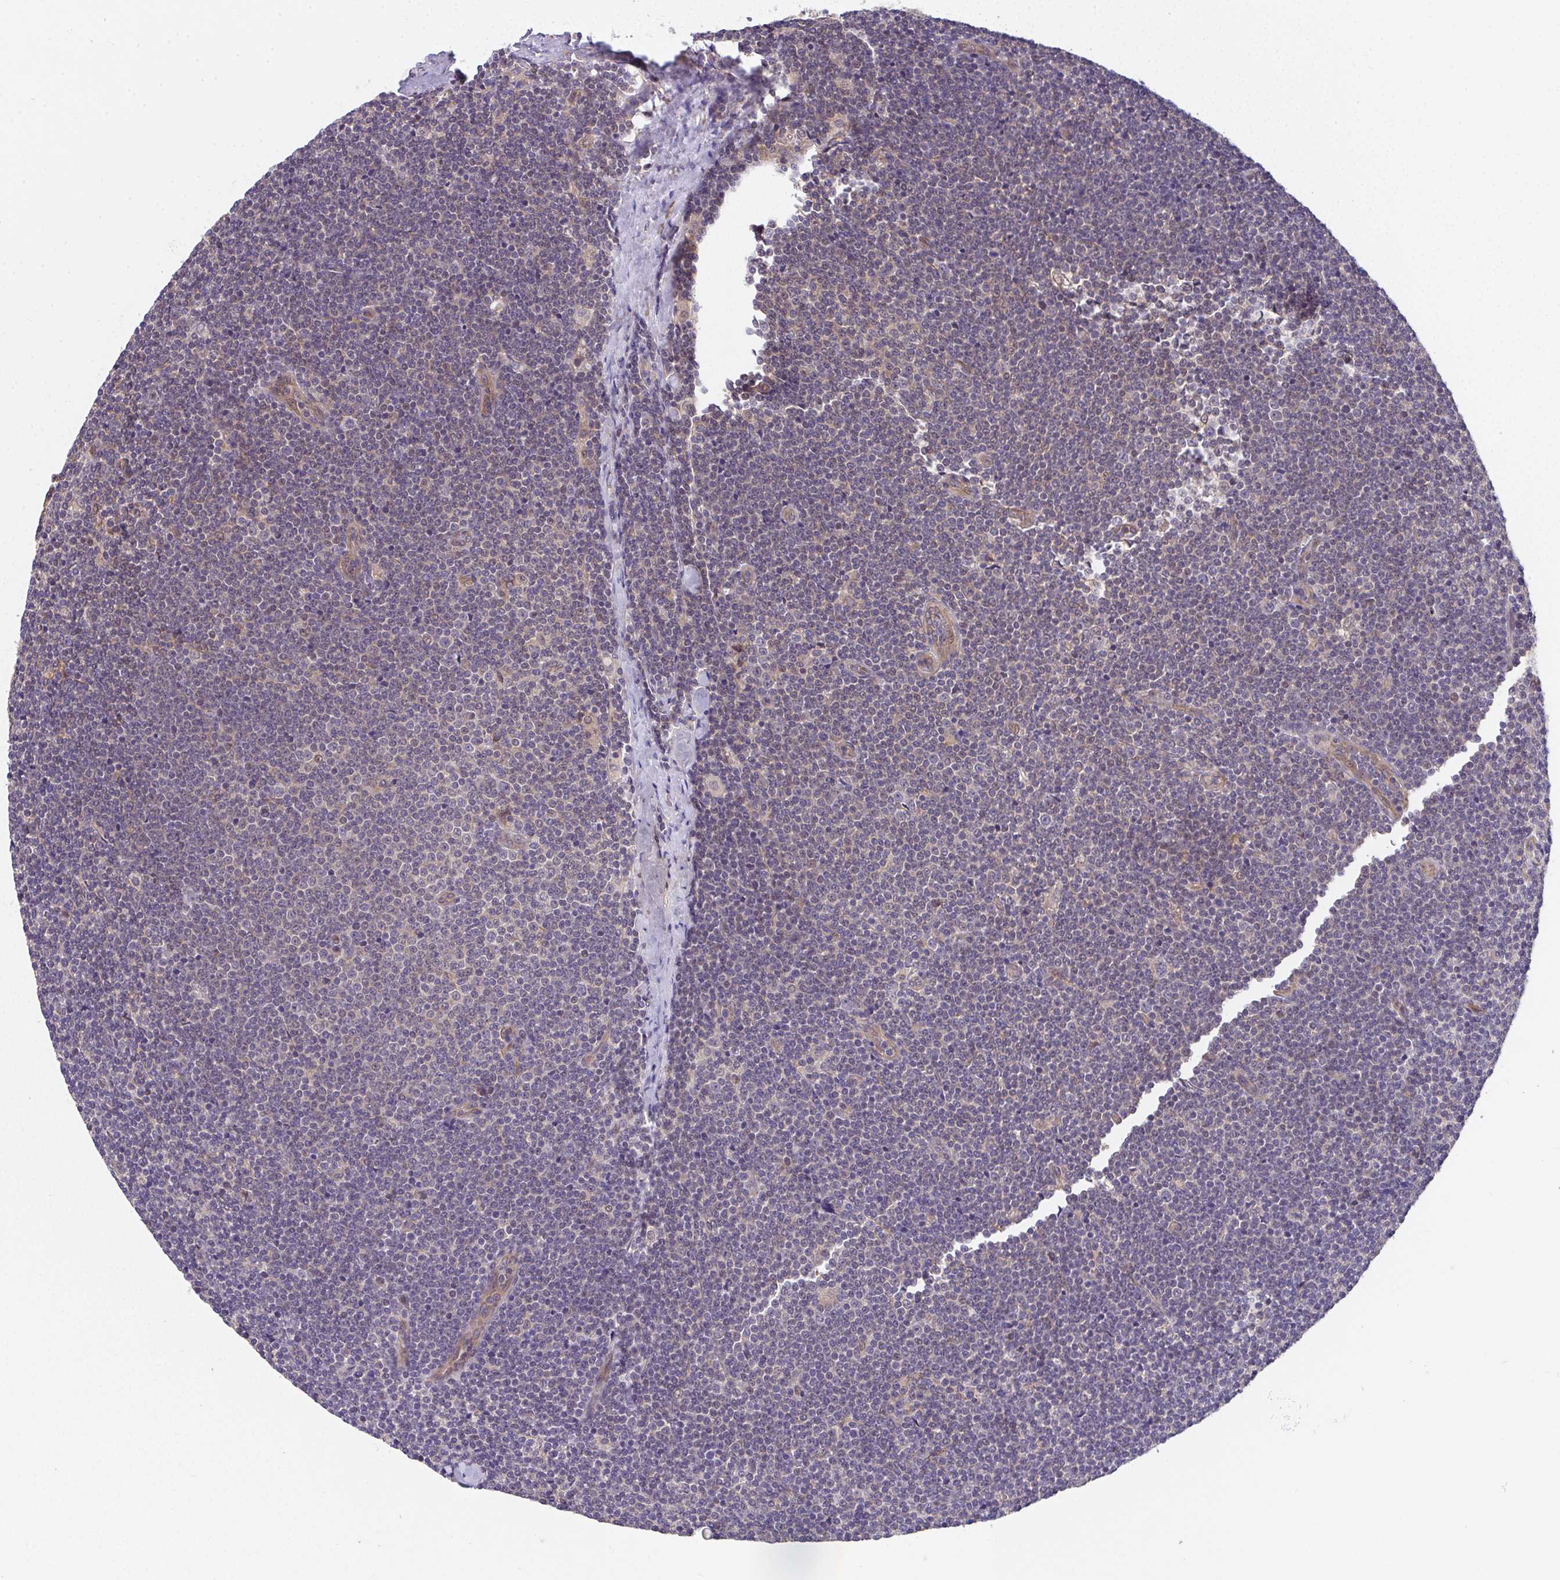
{"staining": {"intensity": "weak", "quantity": "<25%", "location": "cytoplasmic/membranous"}, "tissue": "lymphoma", "cell_type": "Tumor cells", "image_type": "cancer", "snomed": [{"axis": "morphology", "description": "Malignant lymphoma, non-Hodgkin's type, Low grade"}, {"axis": "topography", "description": "Lymph node"}], "caption": "Tumor cells are negative for brown protein staining in lymphoma.", "gene": "ZNF696", "patient": {"sex": "male", "age": 48}}